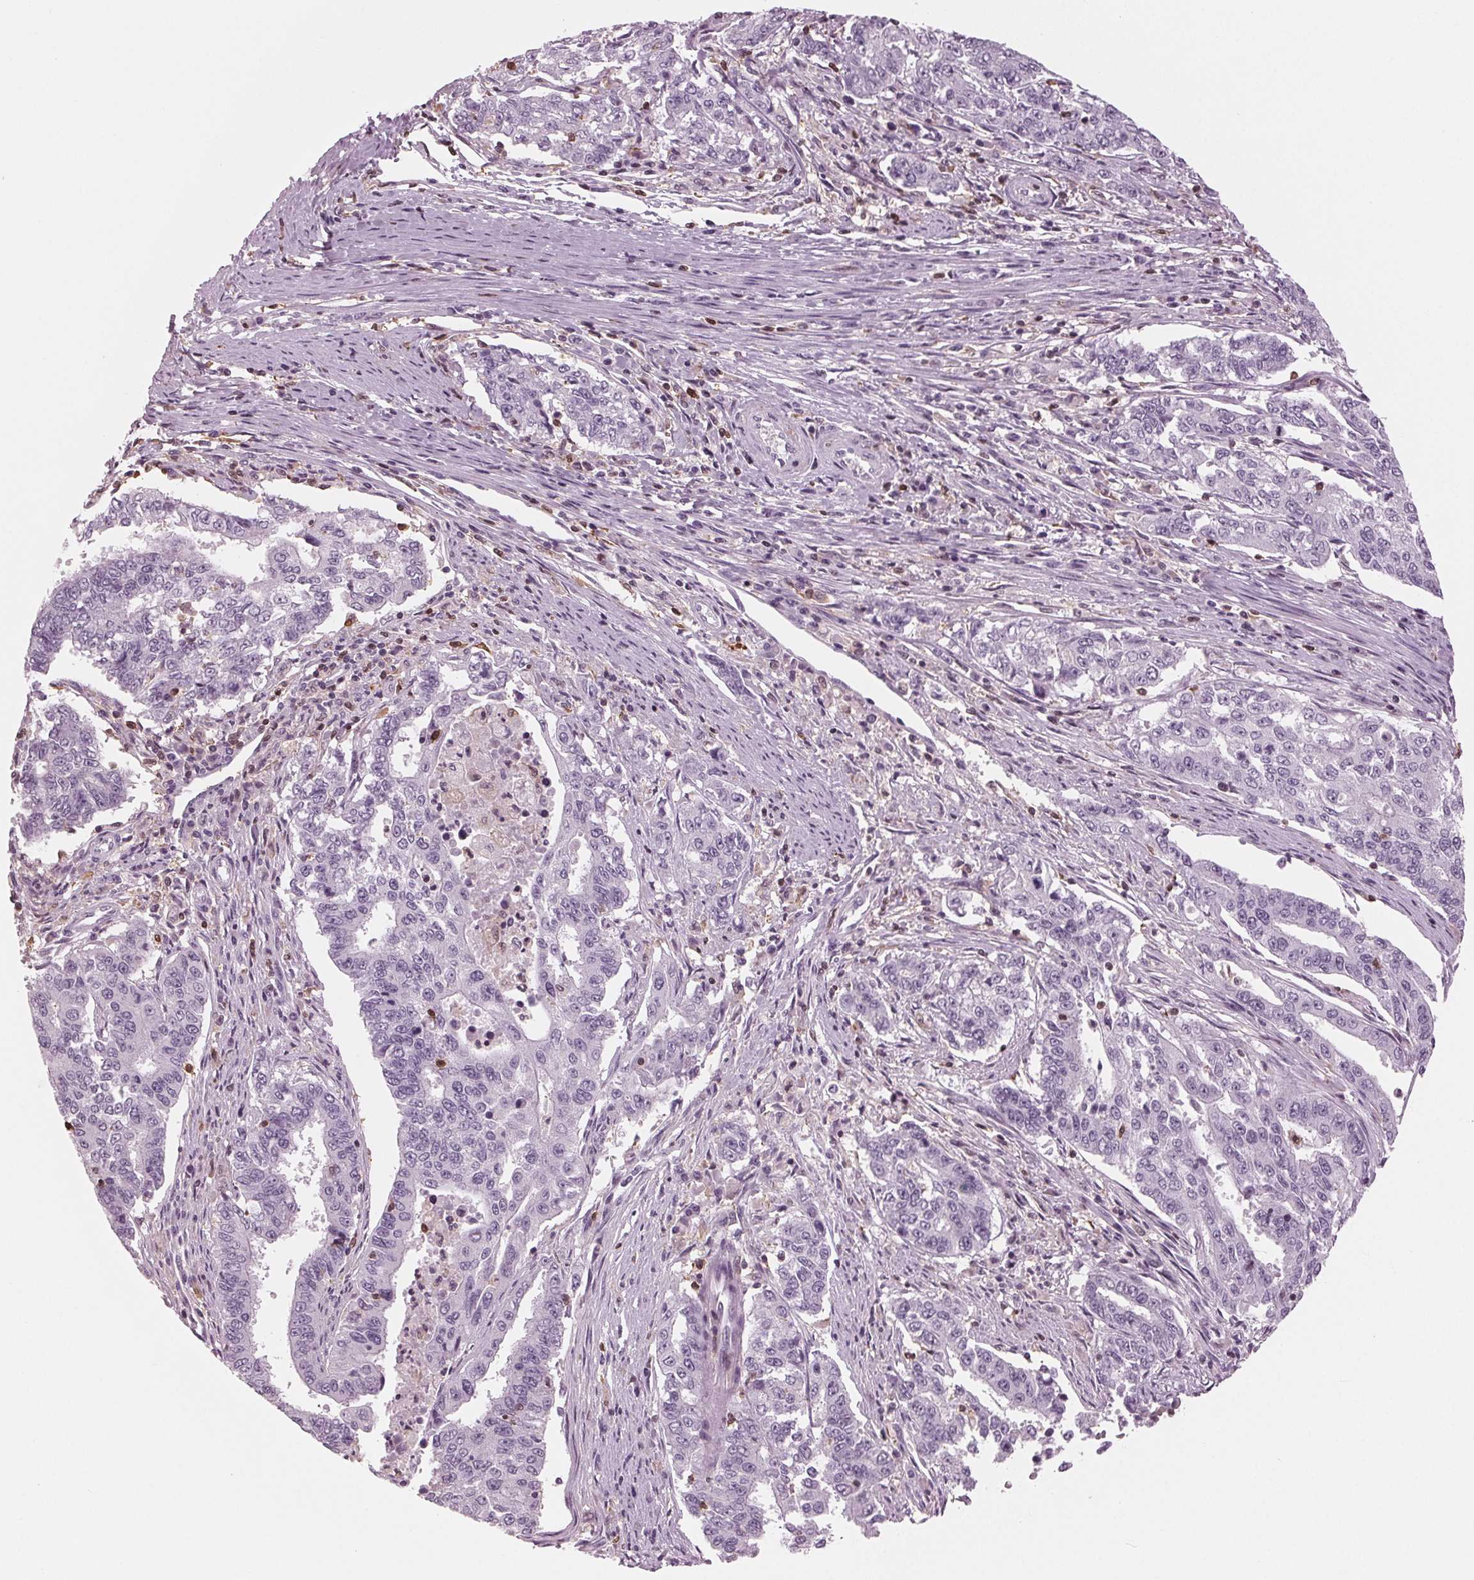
{"staining": {"intensity": "negative", "quantity": "none", "location": "none"}, "tissue": "endometrial cancer", "cell_type": "Tumor cells", "image_type": "cancer", "snomed": [{"axis": "morphology", "description": "Adenocarcinoma, NOS"}, {"axis": "topography", "description": "Uterus"}], "caption": "Human endometrial adenocarcinoma stained for a protein using immunohistochemistry (IHC) shows no staining in tumor cells.", "gene": "BTLA", "patient": {"sex": "female", "age": 59}}